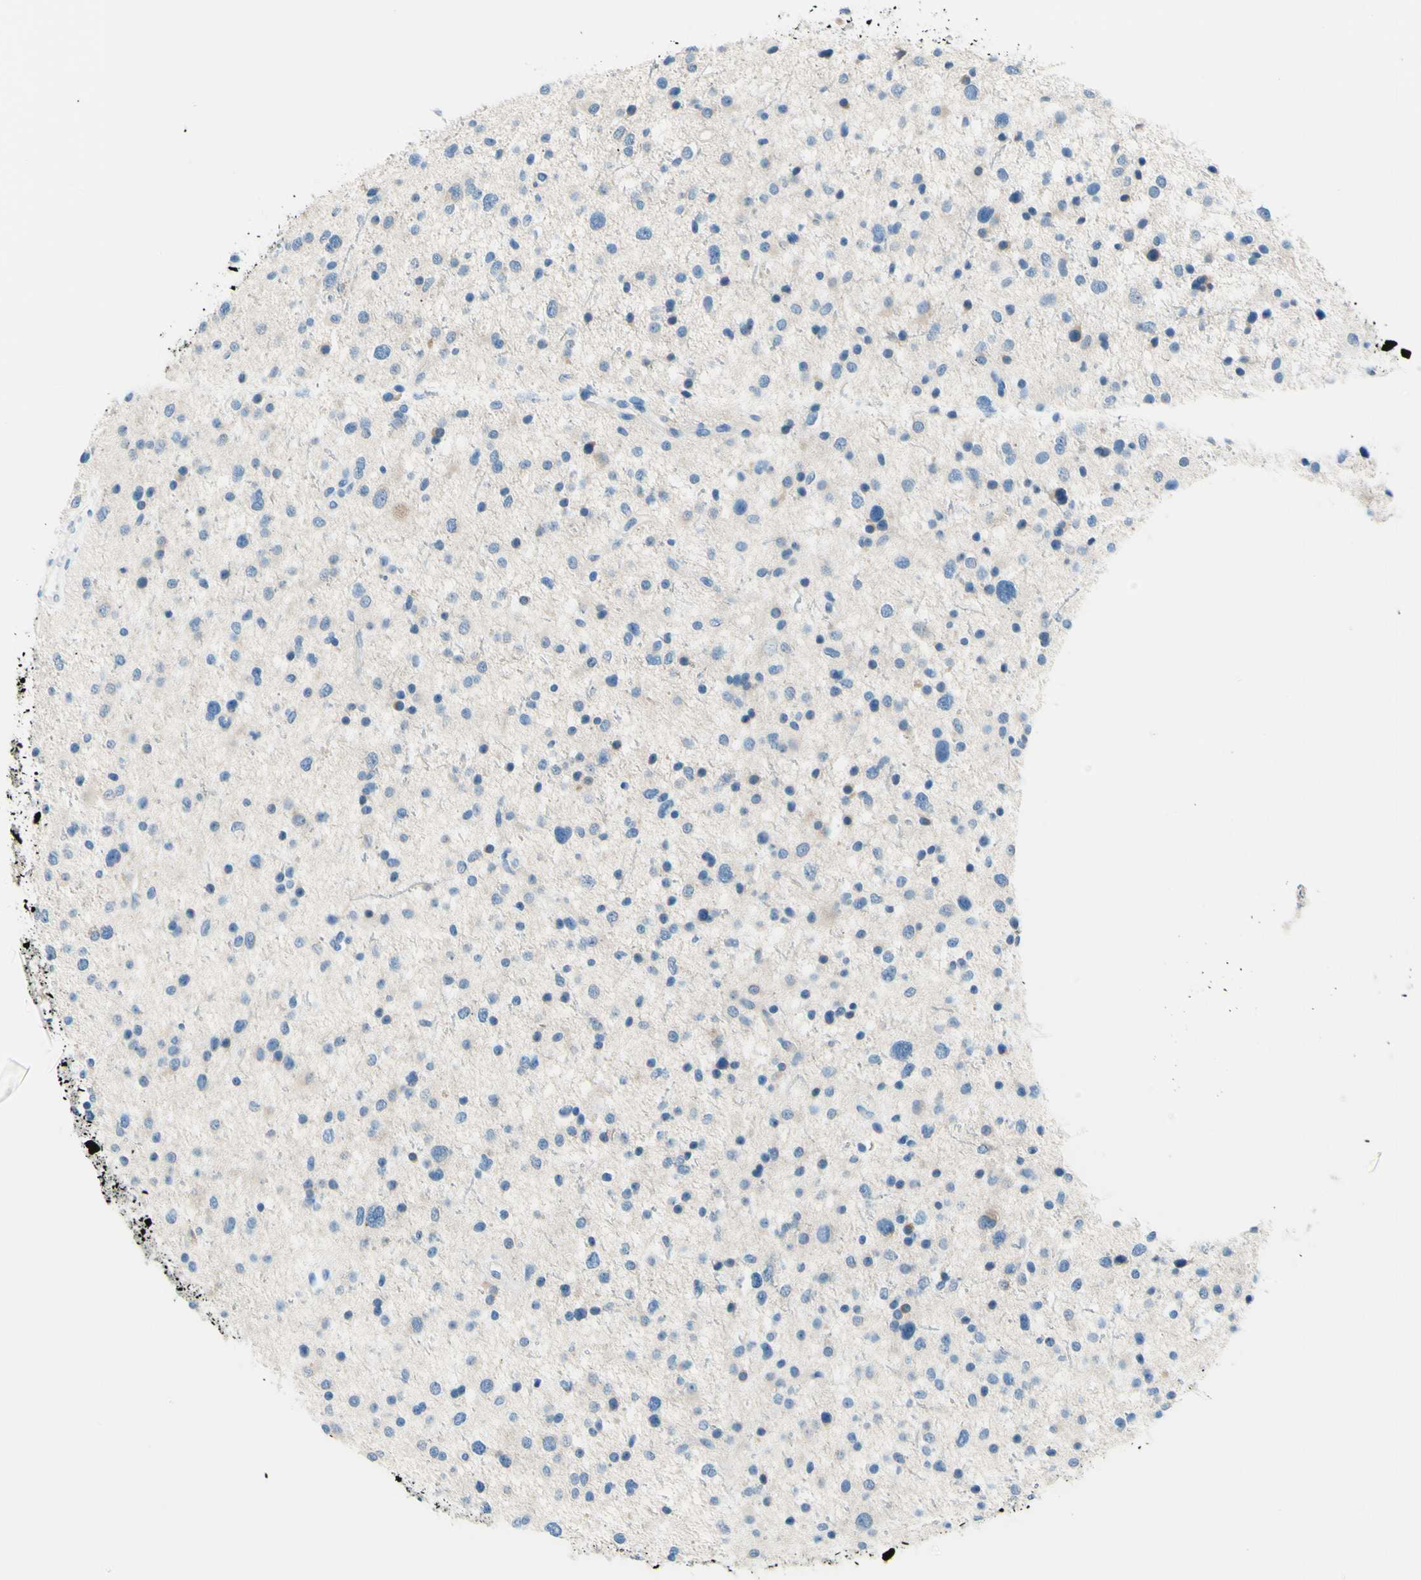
{"staining": {"intensity": "negative", "quantity": "none", "location": "none"}, "tissue": "glioma", "cell_type": "Tumor cells", "image_type": "cancer", "snomed": [{"axis": "morphology", "description": "Glioma, malignant, Low grade"}, {"axis": "topography", "description": "Brain"}], "caption": "Photomicrograph shows no significant protein positivity in tumor cells of malignant glioma (low-grade).", "gene": "PASD1", "patient": {"sex": "female", "age": 37}}